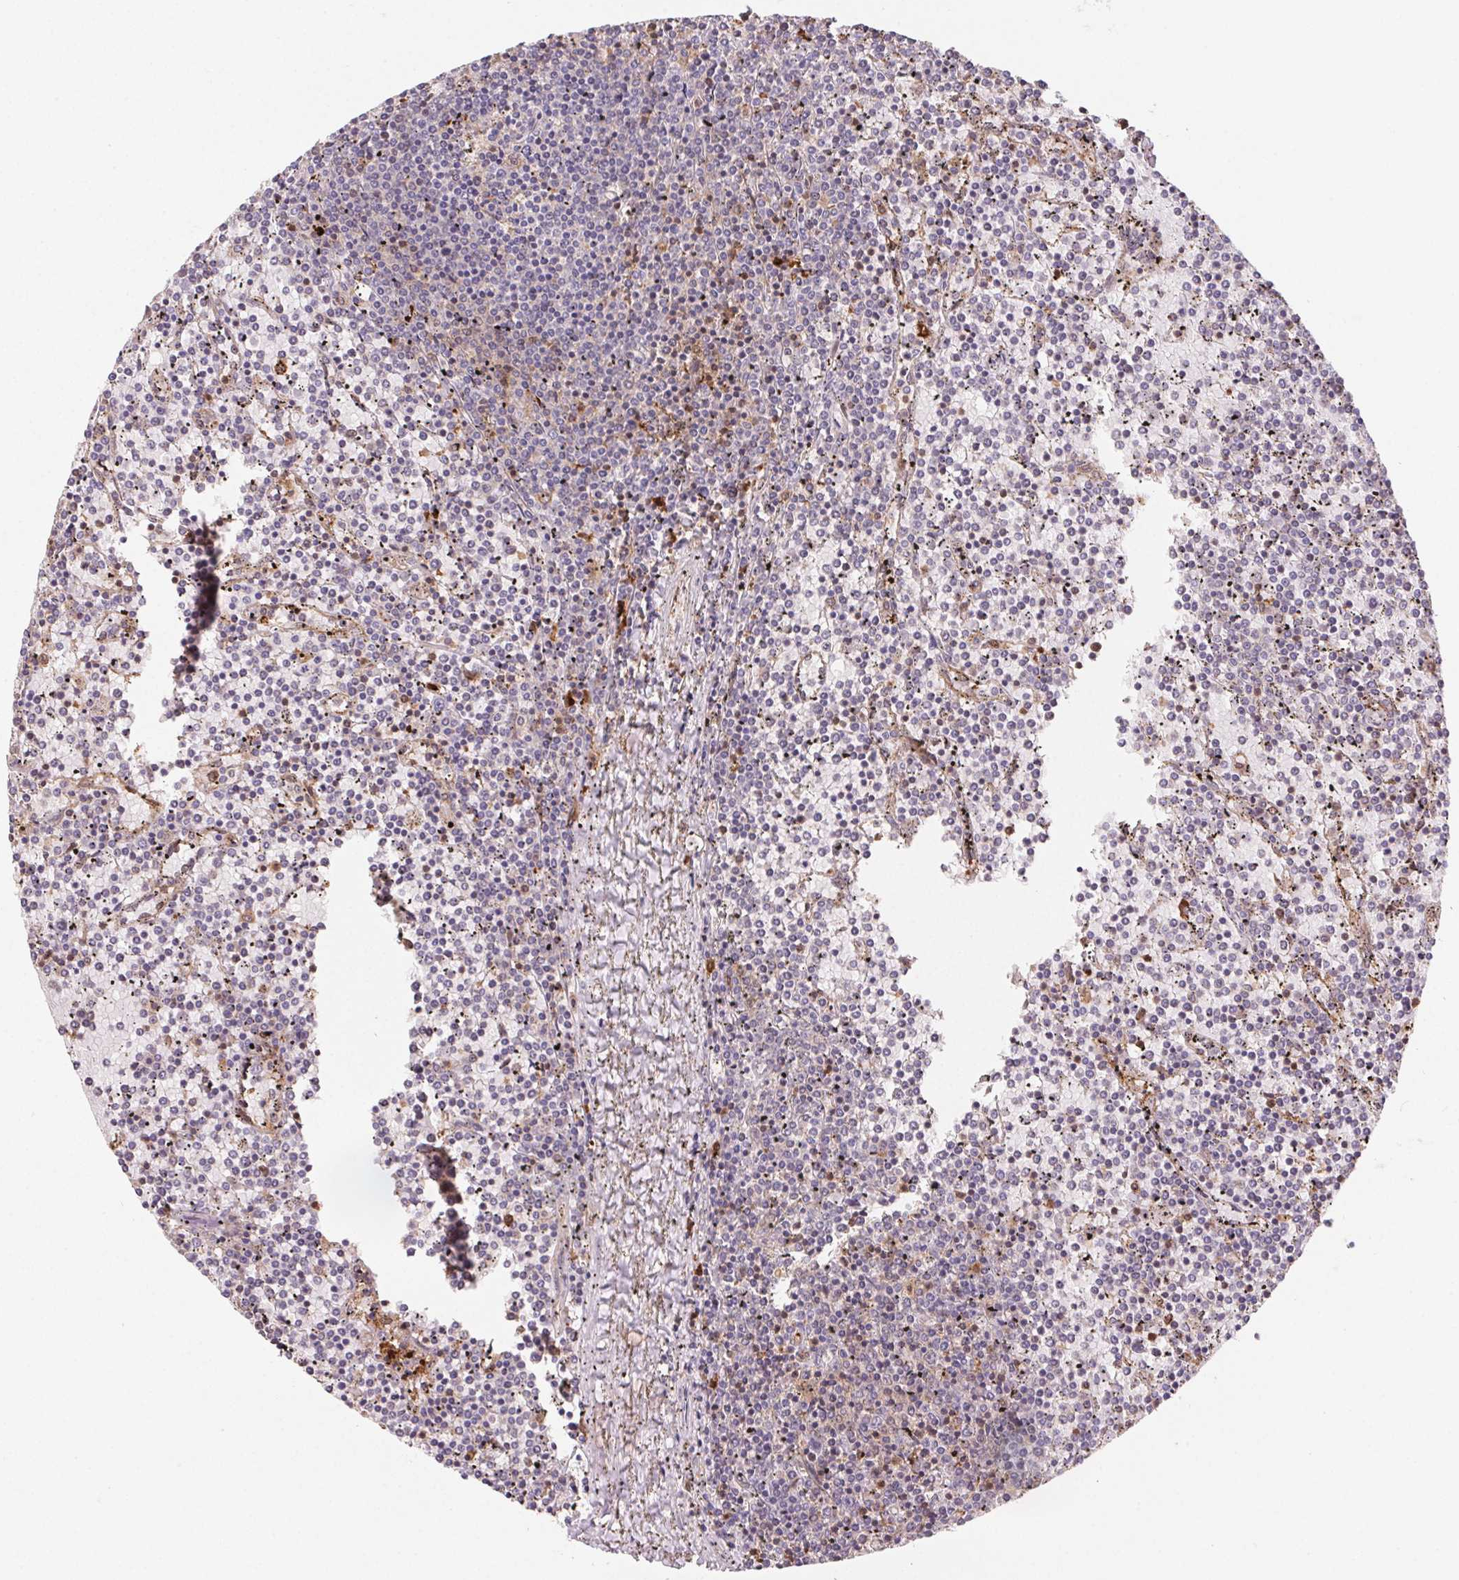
{"staining": {"intensity": "negative", "quantity": "none", "location": "none"}, "tissue": "lymphoma", "cell_type": "Tumor cells", "image_type": "cancer", "snomed": [{"axis": "morphology", "description": "Malignant lymphoma, non-Hodgkin's type, Low grade"}, {"axis": "topography", "description": "Spleen"}], "caption": "DAB immunohistochemical staining of lymphoma shows no significant expression in tumor cells.", "gene": "GBP1", "patient": {"sex": "female", "age": 77}}